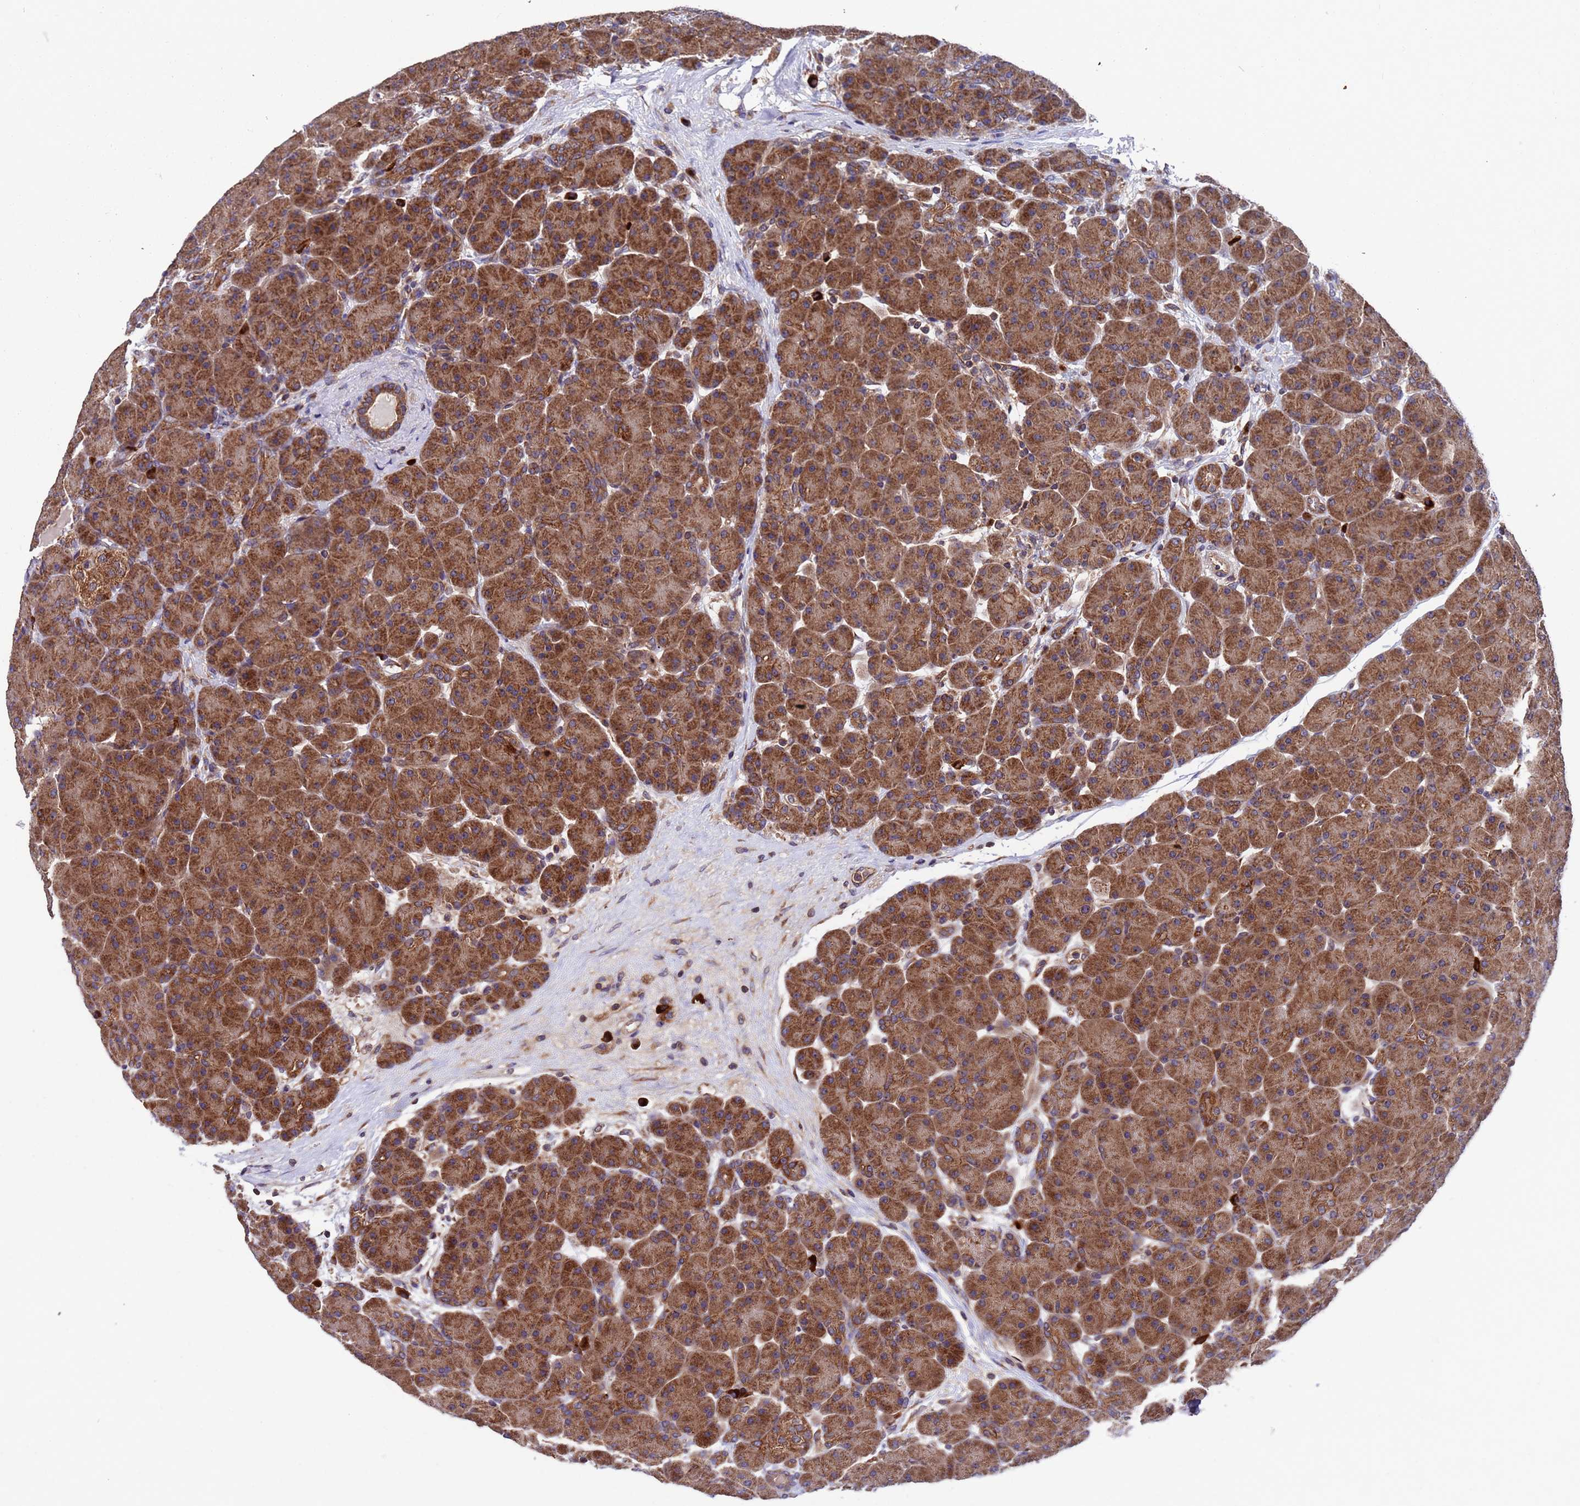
{"staining": {"intensity": "strong", "quantity": ">75%", "location": "cytoplasmic/membranous"}, "tissue": "pancreas", "cell_type": "Exocrine glandular cells", "image_type": "normal", "snomed": [{"axis": "morphology", "description": "Normal tissue, NOS"}, {"axis": "topography", "description": "Pancreas"}], "caption": "Exocrine glandular cells exhibit high levels of strong cytoplasmic/membranous staining in about >75% of cells in normal human pancreas.", "gene": "TSR3", "patient": {"sex": "male", "age": 66}}